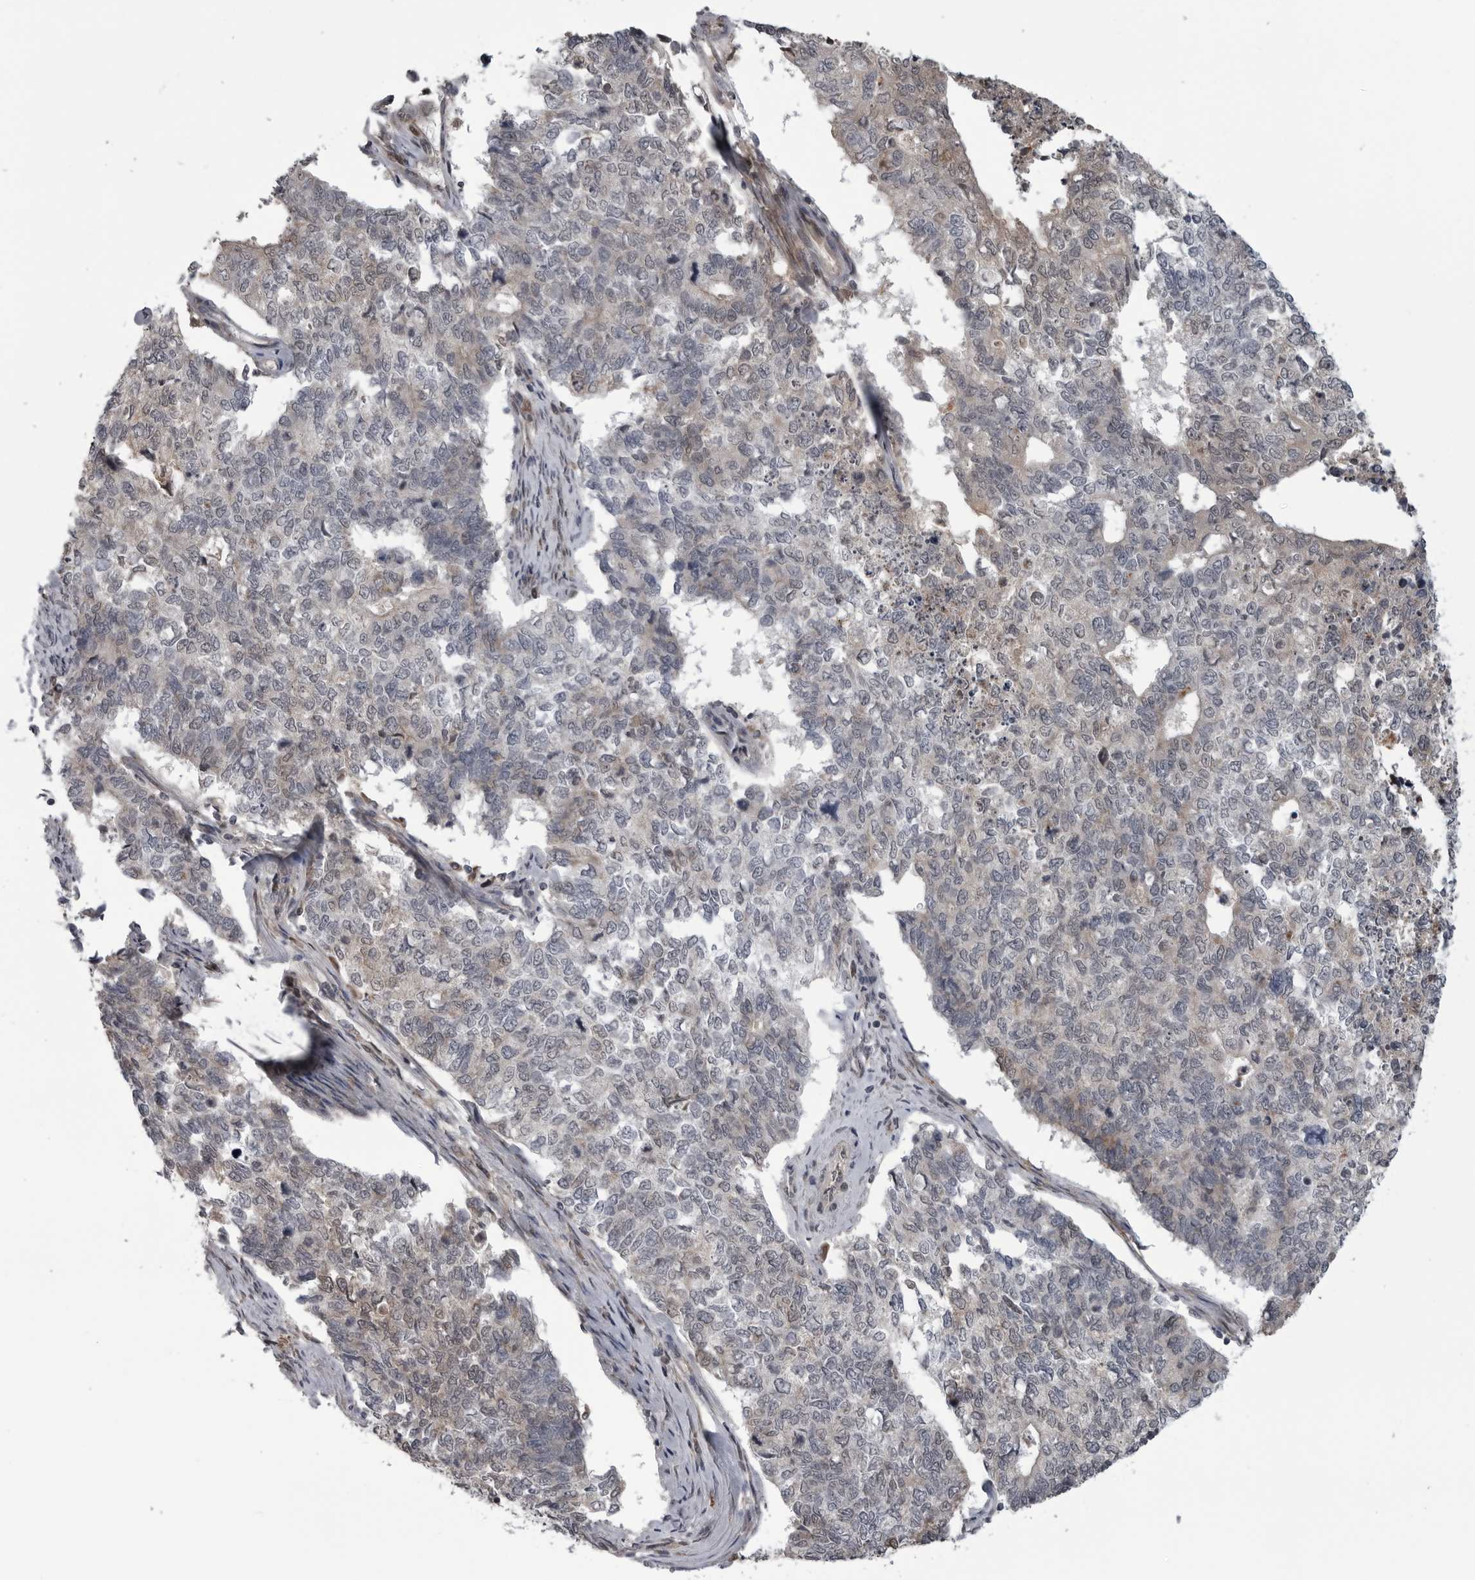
{"staining": {"intensity": "weak", "quantity": "<25%", "location": "cytoplasmic/membranous"}, "tissue": "cervical cancer", "cell_type": "Tumor cells", "image_type": "cancer", "snomed": [{"axis": "morphology", "description": "Squamous cell carcinoma, NOS"}, {"axis": "topography", "description": "Cervix"}], "caption": "IHC of human cervical cancer shows no expression in tumor cells.", "gene": "FAAP100", "patient": {"sex": "female", "age": 63}}